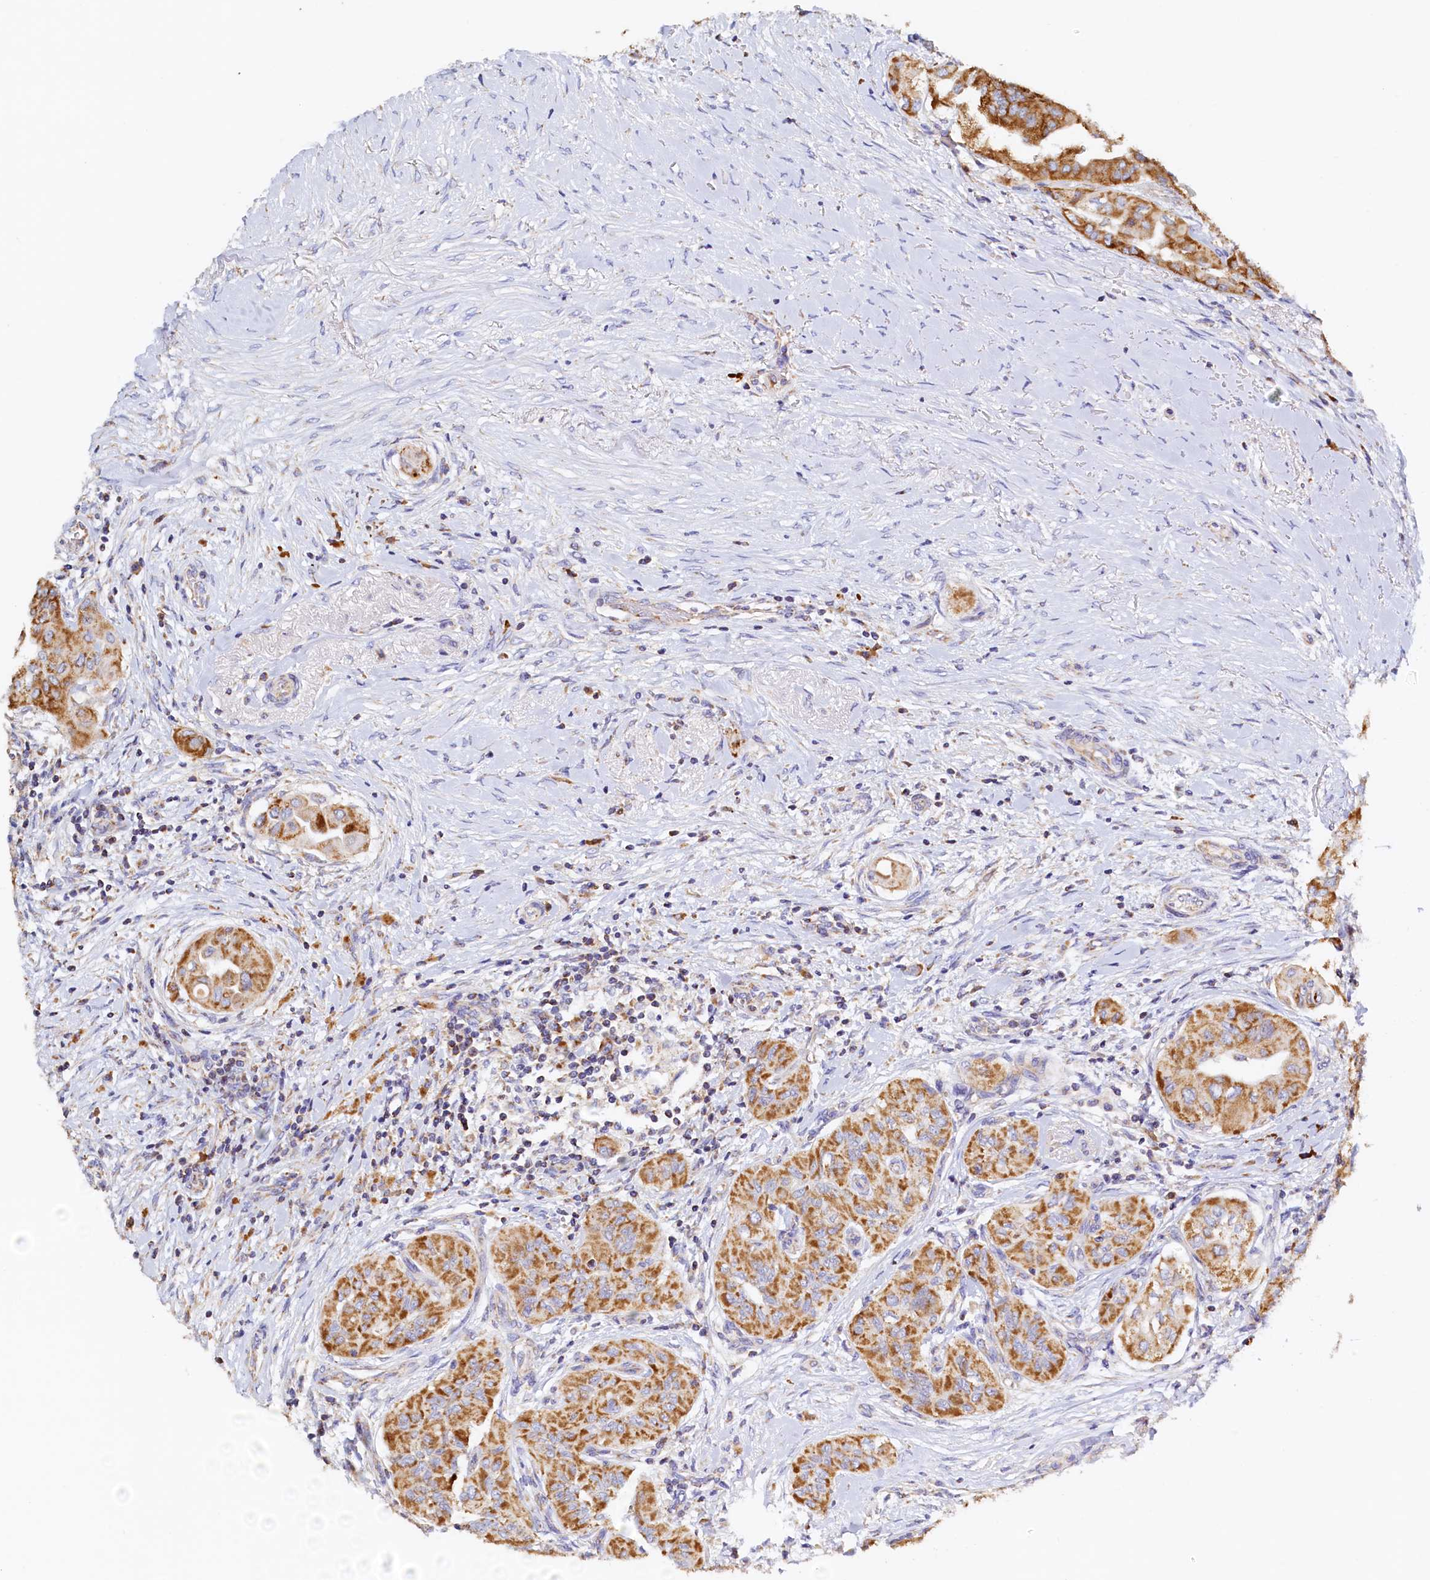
{"staining": {"intensity": "moderate", "quantity": ">75%", "location": "cytoplasmic/membranous"}, "tissue": "thyroid cancer", "cell_type": "Tumor cells", "image_type": "cancer", "snomed": [{"axis": "morphology", "description": "Papillary adenocarcinoma, NOS"}, {"axis": "topography", "description": "Thyroid gland"}], "caption": "A brown stain shows moderate cytoplasmic/membranous staining of a protein in human thyroid cancer (papillary adenocarcinoma) tumor cells. The protein of interest is shown in brown color, while the nuclei are stained blue.", "gene": "POC1A", "patient": {"sex": "female", "age": 59}}